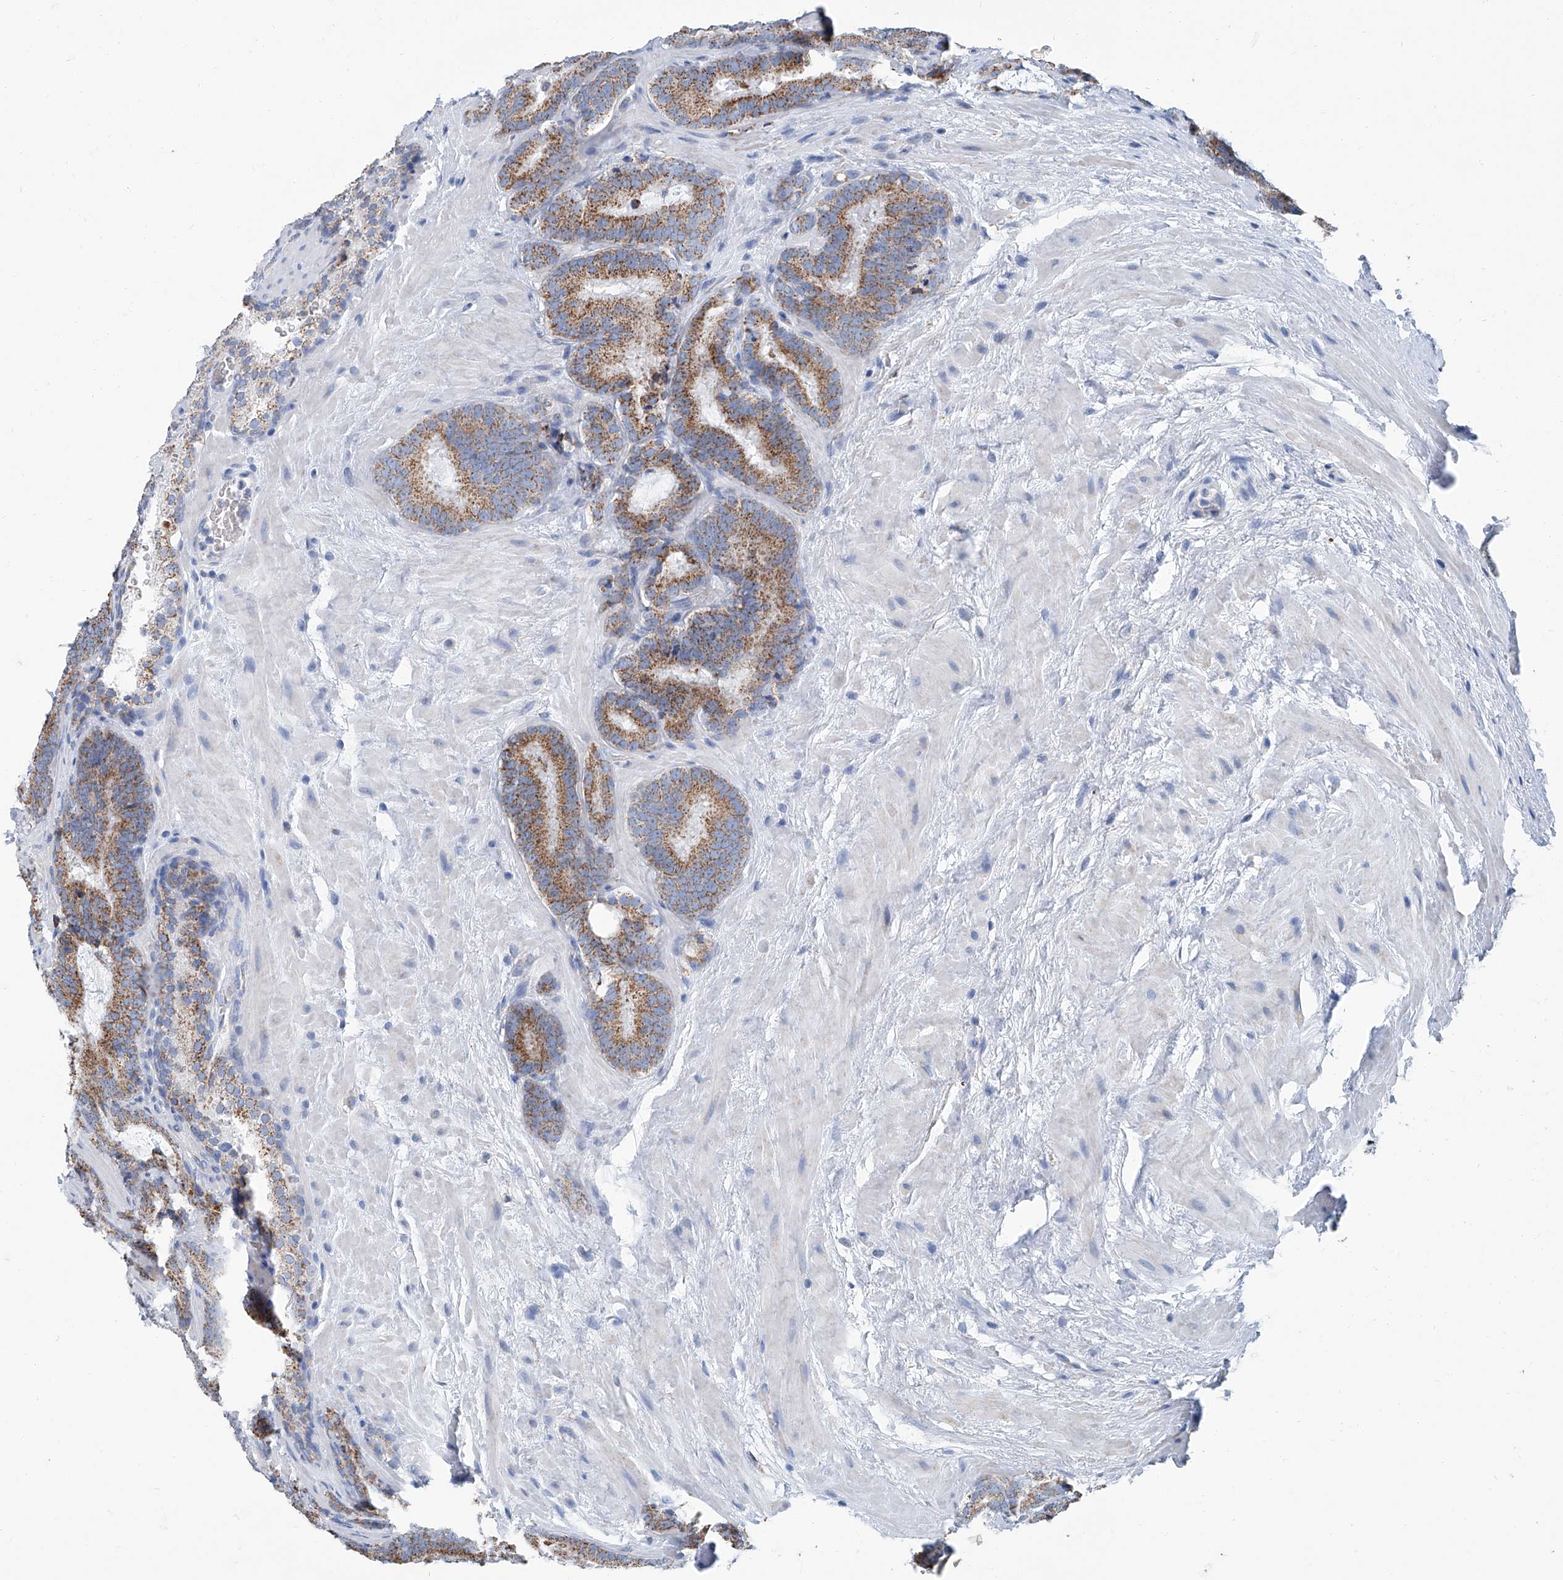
{"staining": {"intensity": "moderate", "quantity": ">75%", "location": "cytoplasmic/membranous"}, "tissue": "prostate cancer", "cell_type": "Tumor cells", "image_type": "cancer", "snomed": [{"axis": "morphology", "description": "Adenocarcinoma, High grade"}, {"axis": "topography", "description": "Prostate"}], "caption": "DAB immunohistochemical staining of prostate cancer (adenocarcinoma (high-grade)) demonstrates moderate cytoplasmic/membranous protein staining in approximately >75% of tumor cells.", "gene": "MT-ND1", "patient": {"sex": "male", "age": 66}}